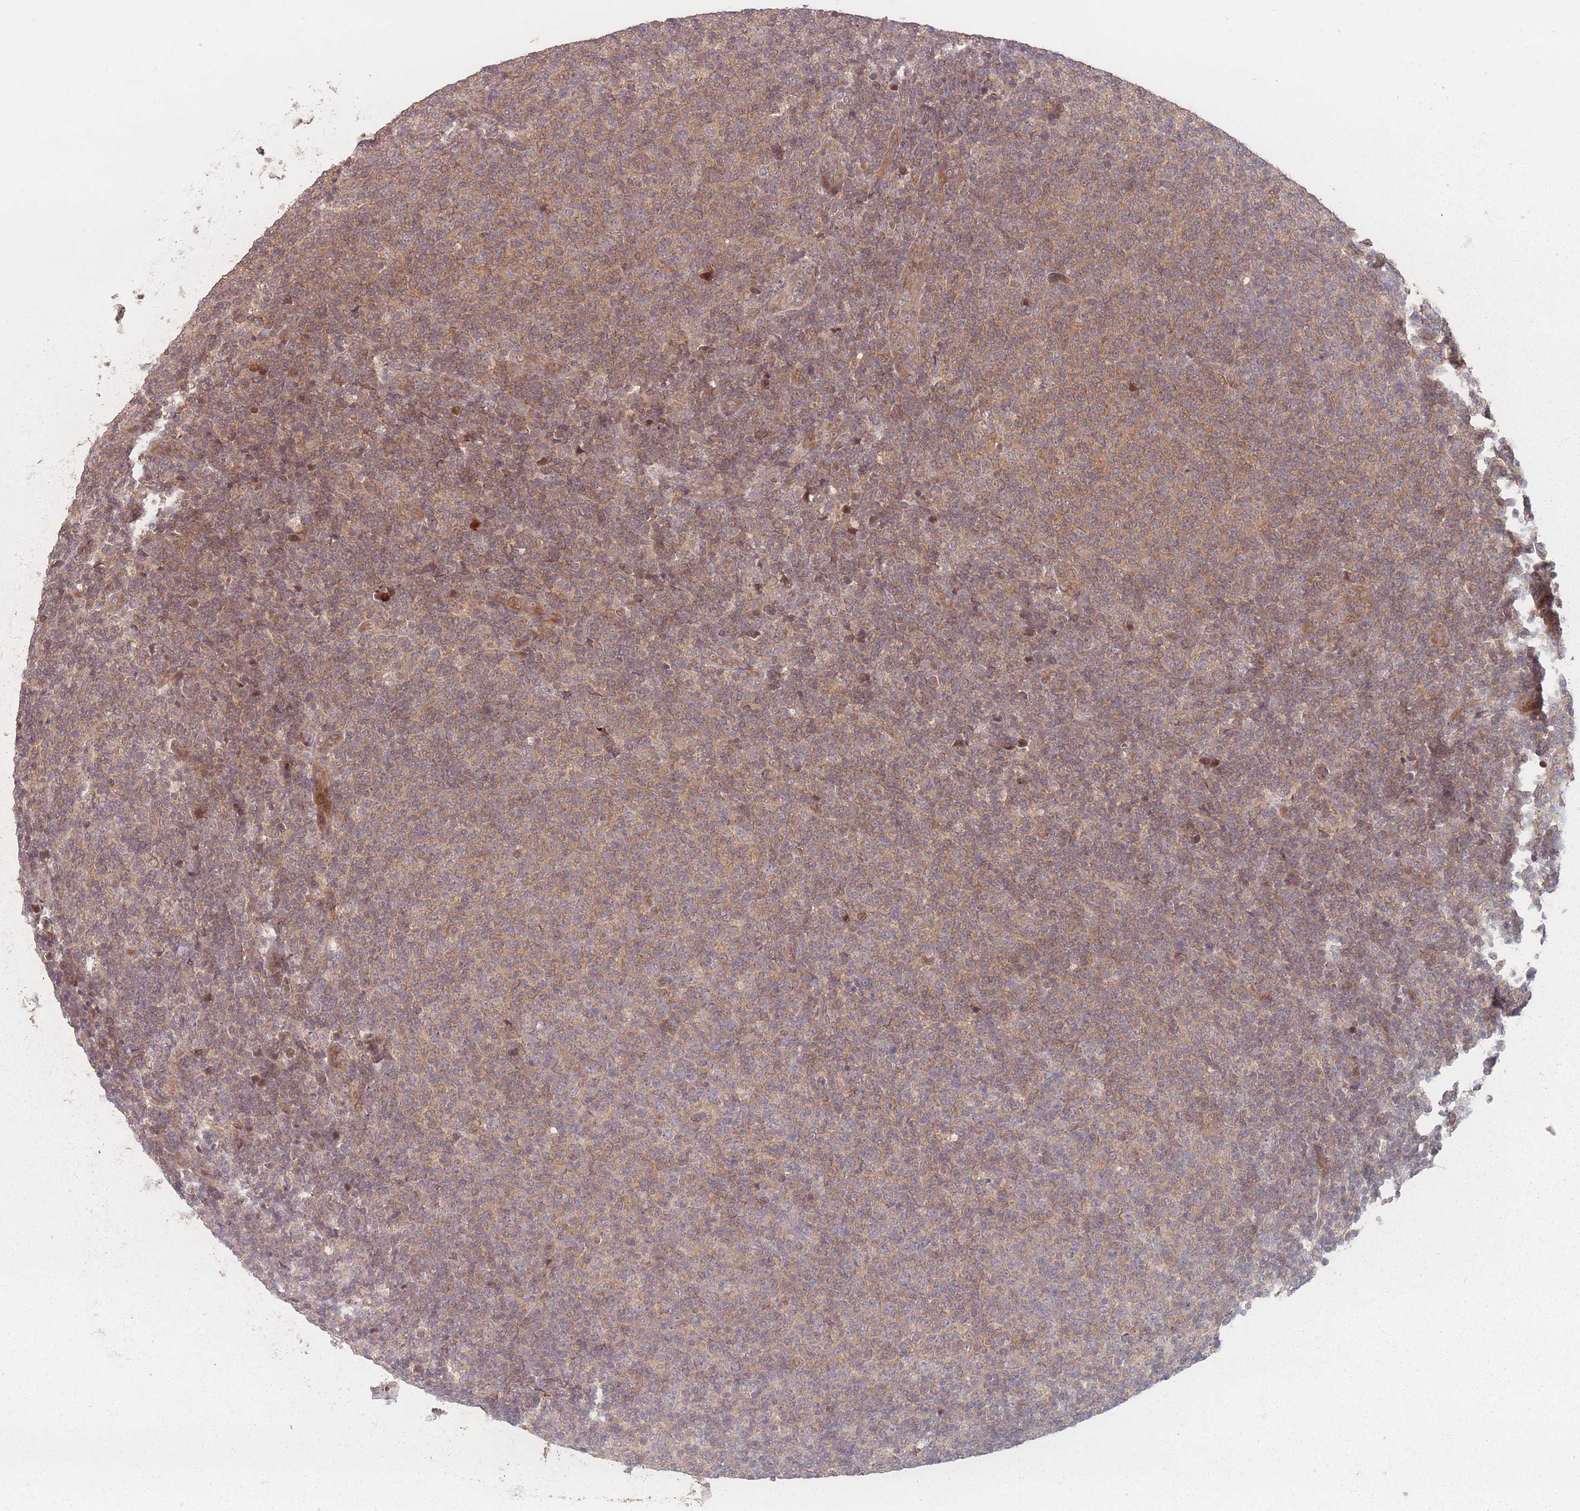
{"staining": {"intensity": "moderate", "quantity": ">75%", "location": "cytoplasmic/membranous"}, "tissue": "lymphoma", "cell_type": "Tumor cells", "image_type": "cancer", "snomed": [{"axis": "morphology", "description": "Malignant lymphoma, non-Hodgkin's type, Low grade"}, {"axis": "topography", "description": "Lymph node"}], "caption": "IHC of human low-grade malignant lymphoma, non-Hodgkin's type exhibits medium levels of moderate cytoplasmic/membranous staining in approximately >75% of tumor cells. Nuclei are stained in blue.", "gene": "HAGH", "patient": {"sex": "male", "age": 66}}